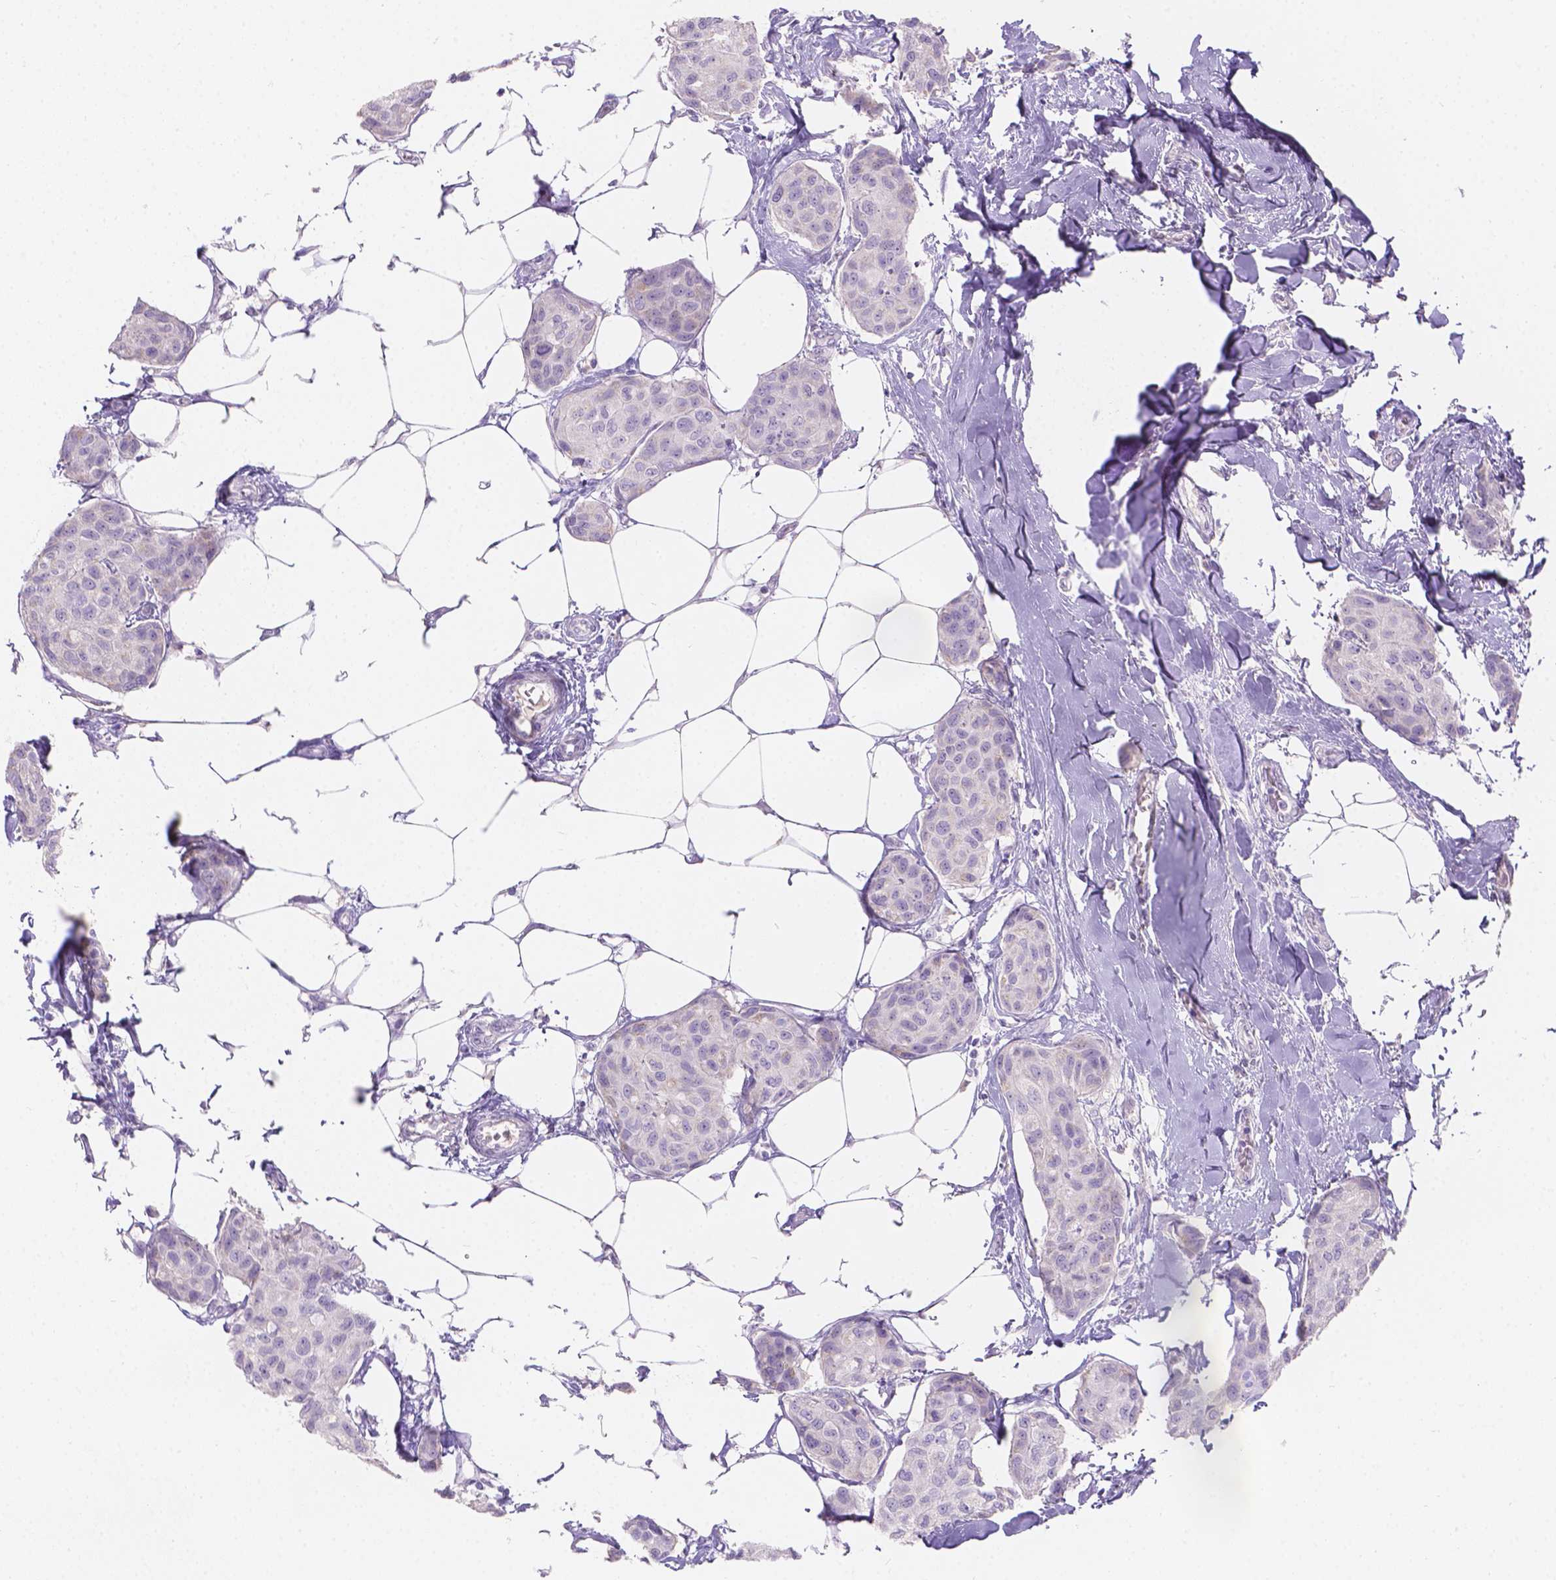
{"staining": {"intensity": "negative", "quantity": "none", "location": "none"}, "tissue": "breast cancer", "cell_type": "Tumor cells", "image_type": "cancer", "snomed": [{"axis": "morphology", "description": "Duct carcinoma"}, {"axis": "topography", "description": "Breast"}], "caption": "This is a photomicrograph of IHC staining of breast cancer (intraductal carcinoma), which shows no staining in tumor cells.", "gene": "HTN3", "patient": {"sex": "female", "age": 80}}